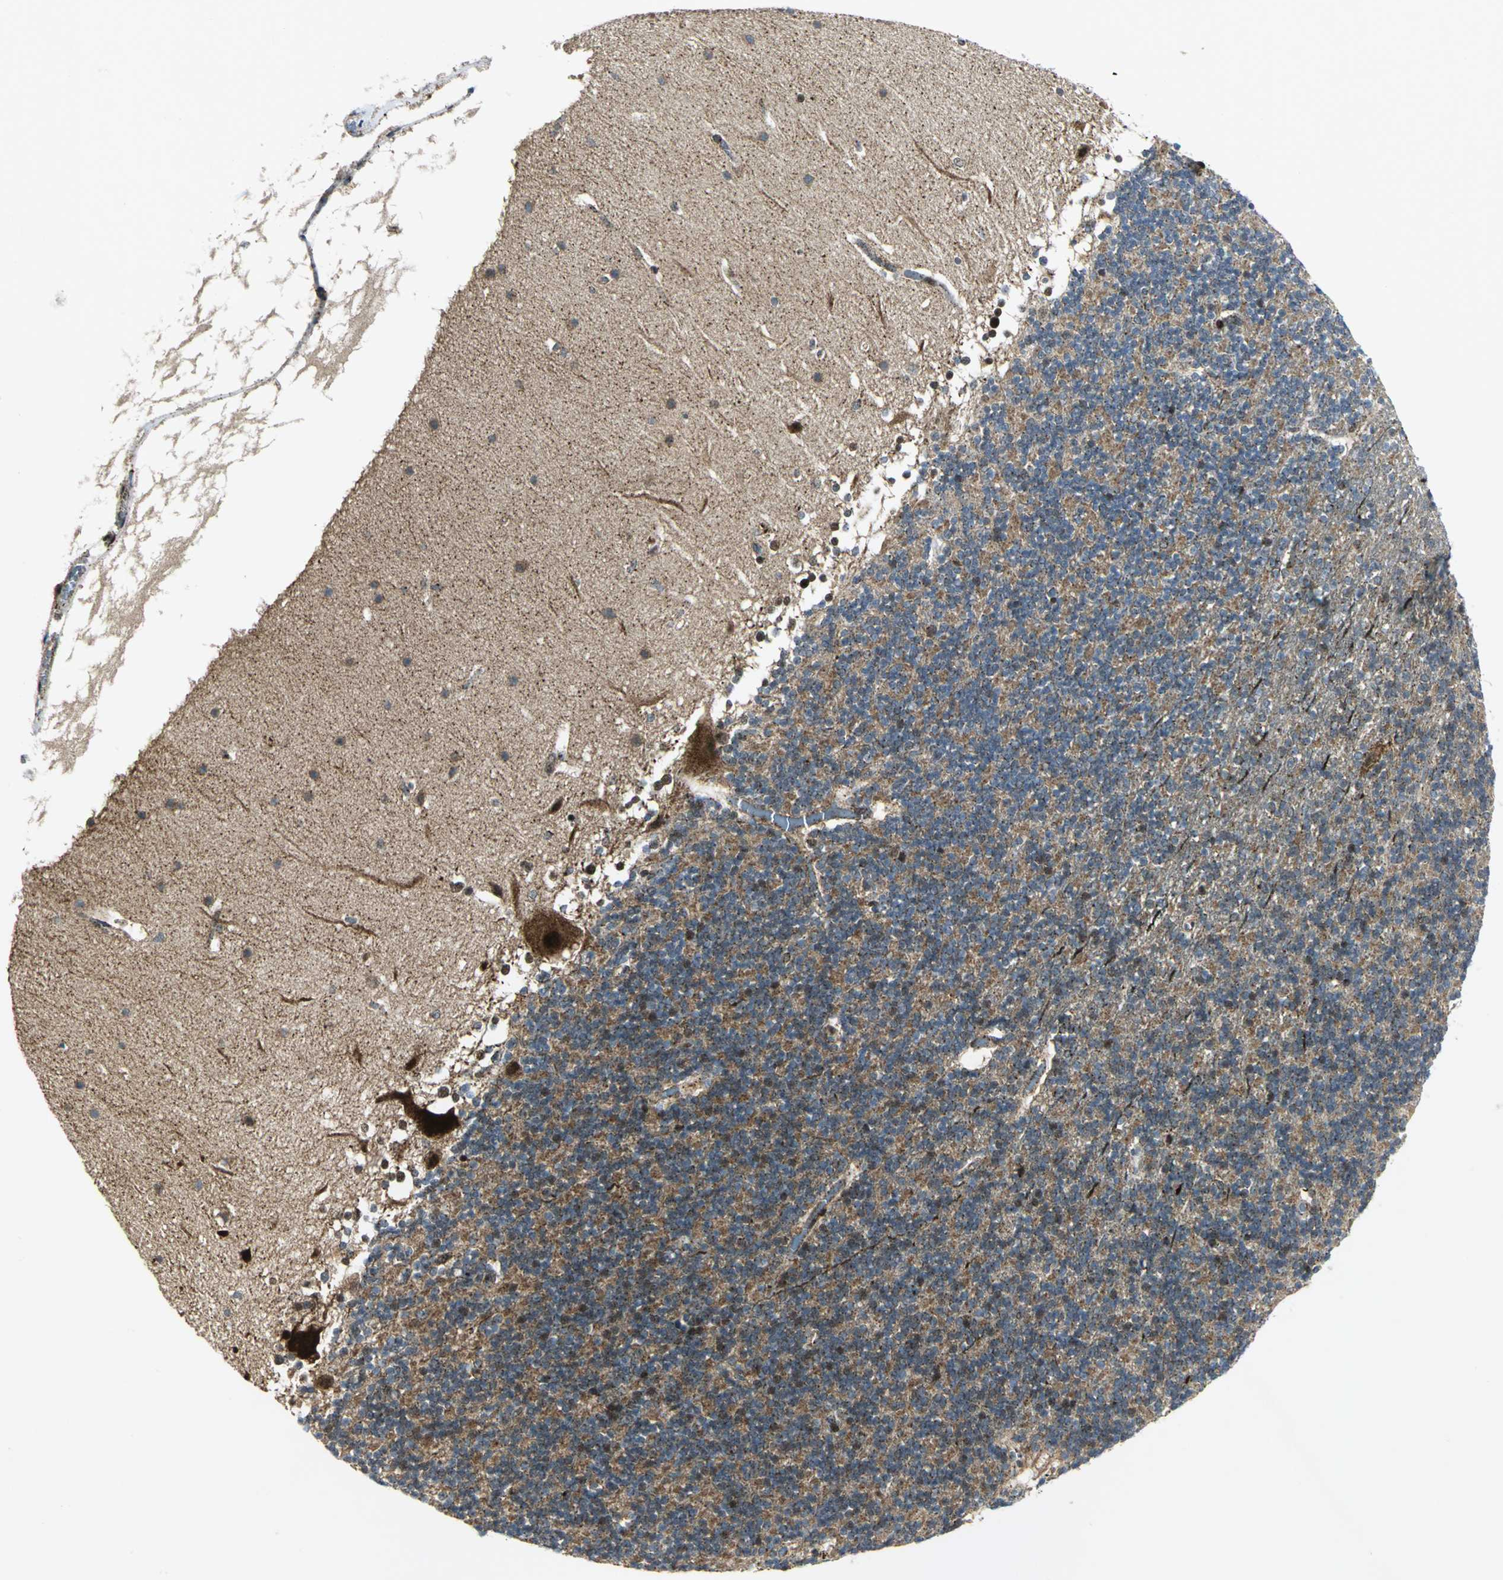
{"staining": {"intensity": "weak", "quantity": "<25%", "location": "nuclear"}, "tissue": "cerebellum", "cell_type": "Cells in granular layer", "image_type": "normal", "snomed": [{"axis": "morphology", "description": "Normal tissue, NOS"}, {"axis": "topography", "description": "Cerebellum"}], "caption": "An immunohistochemistry (IHC) image of unremarkable cerebellum is shown. There is no staining in cells in granular layer of cerebellum. Brightfield microscopy of IHC stained with DAB (3,3'-diaminobenzidine) (brown) and hematoxylin (blue), captured at high magnification.", "gene": "ATP6V1A", "patient": {"sex": "female", "age": 19}}